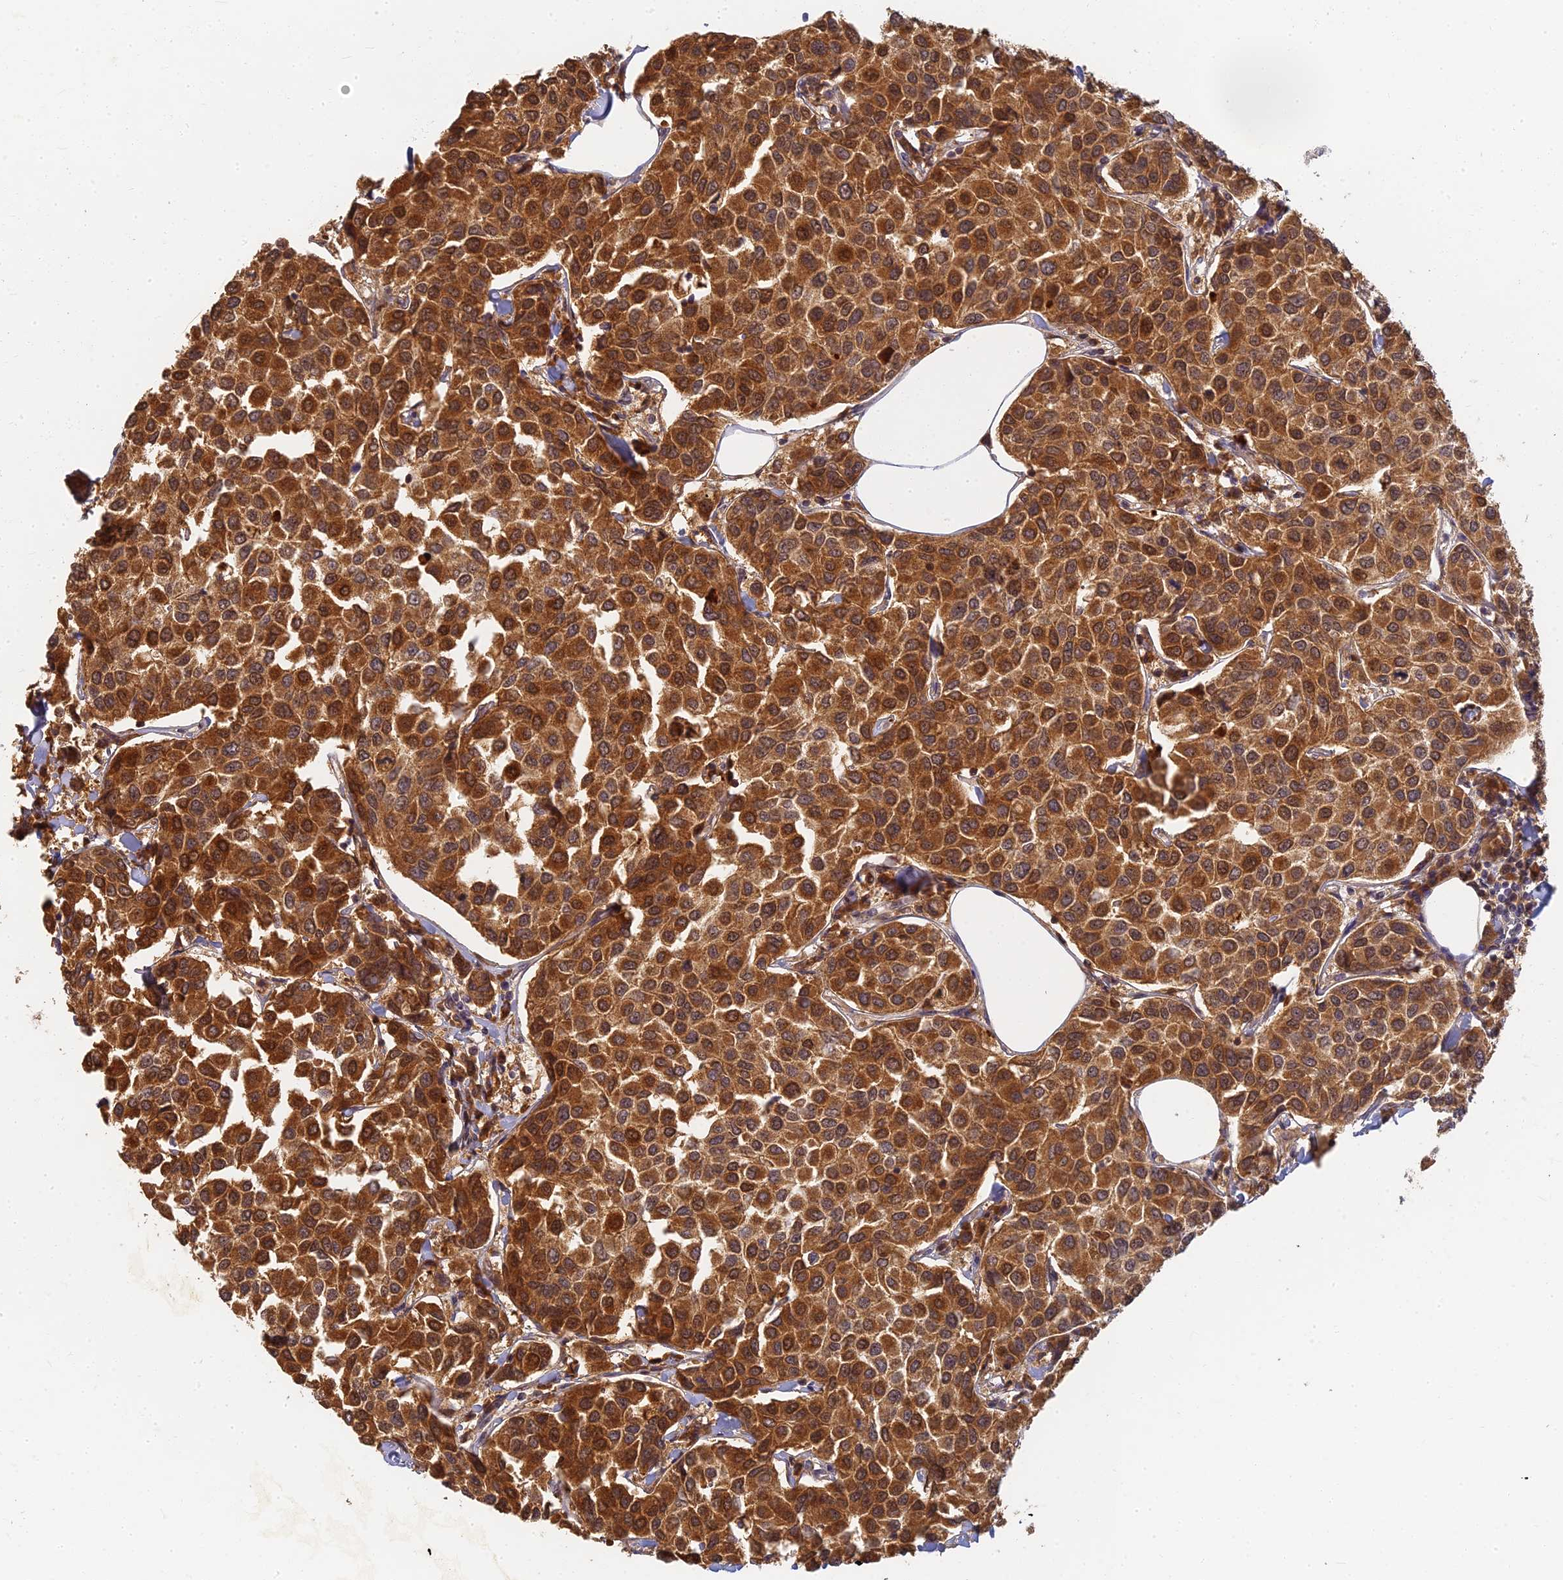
{"staining": {"intensity": "strong", "quantity": ">75%", "location": "cytoplasmic/membranous"}, "tissue": "breast cancer", "cell_type": "Tumor cells", "image_type": "cancer", "snomed": [{"axis": "morphology", "description": "Duct carcinoma"}, {"axis": "topography", "description": "Breast"}], "caption": "This is a histology image of immunohistochemistry staining of breast cancer, which shows strong expression in the cytoplasmic/membranous of tumor cells.", "gene": "RGL3", "patient": {"sex": "female", "age": 55}}